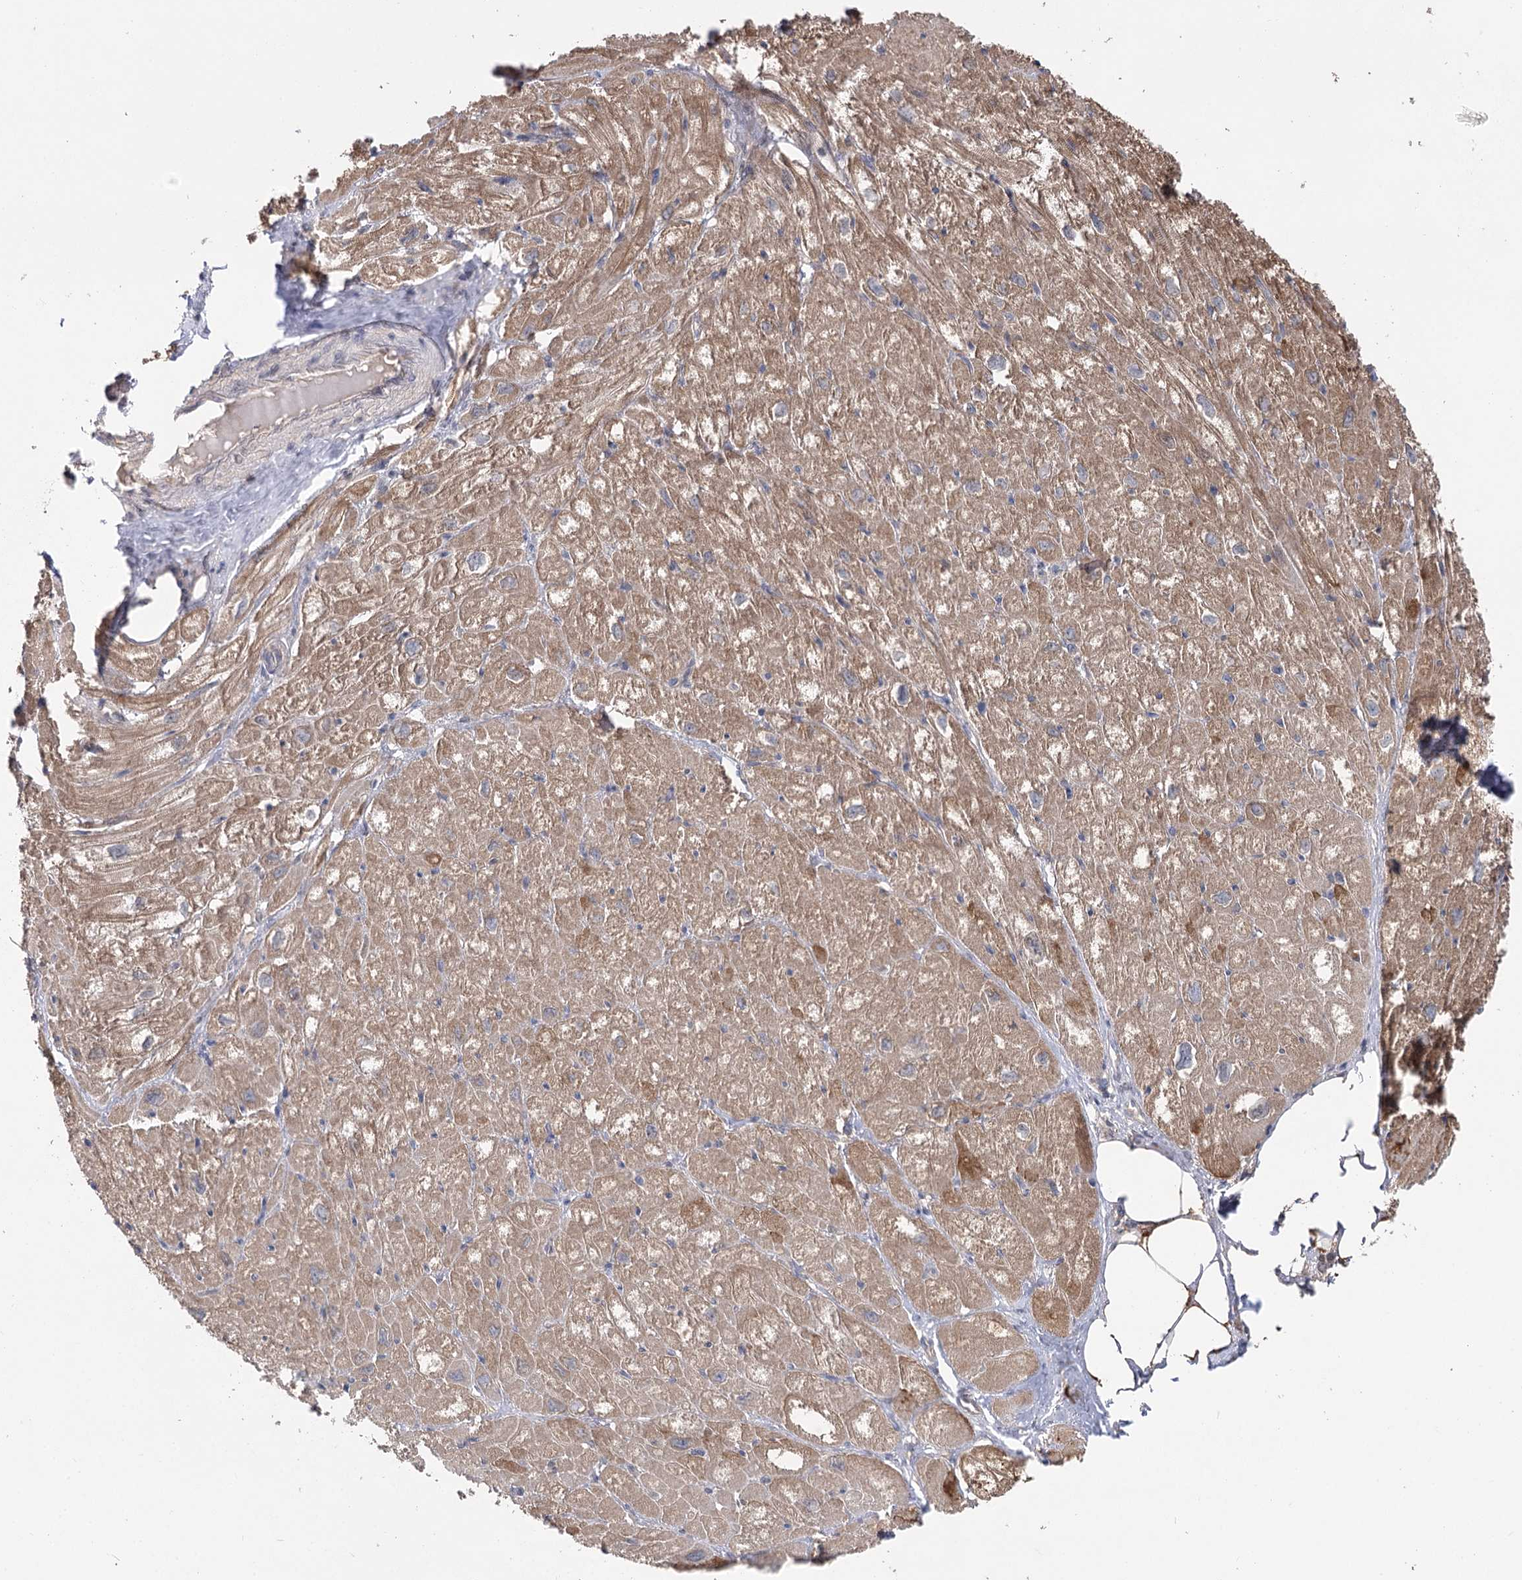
{"staining": {"intensity": "moderate", "quantity": ">75%", "location": "cytoplasmic/membranous"}, "tissue": "heart muscle", "cell_type": "Cardiomyocytes", "image_type": "normal", "snomed": [{"axis": "morphology", "description": "Normal tissue, NOS"}, {"axis": "topography", "description": "Heart"}], "caption": "IHC histopathology image of normal heart muscle stained for a protein (brown), which reveals medium levels of moderate cytoplasmic/membranous positivity in about >75% of cardiomyocytes.", "gene": "UGP2", "patient": {"sex": "male", "age": 50}}